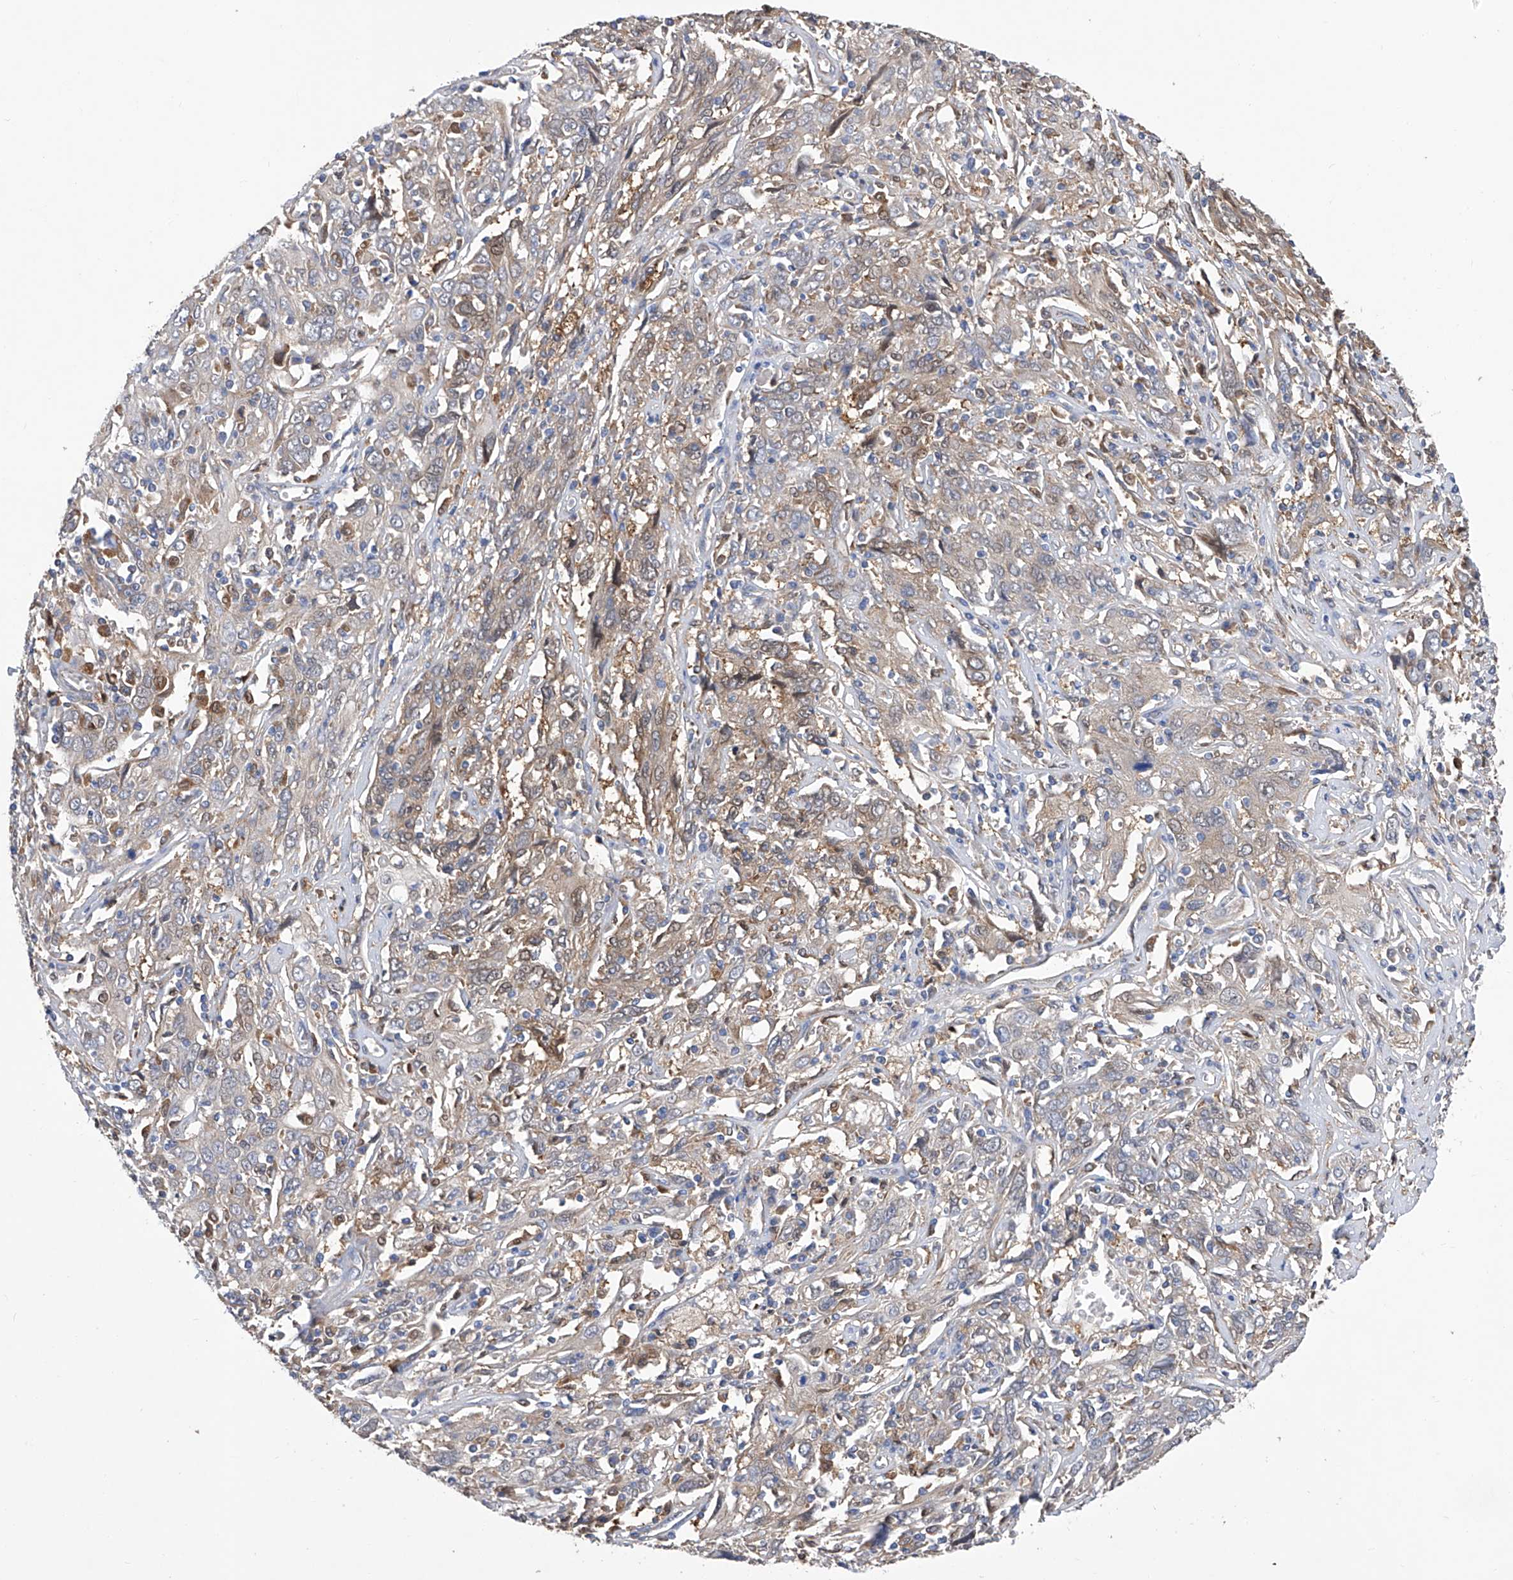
{"staining": {"intensity": "weak", "quantity": "25%-75%", "location": "cytoplasmic/membranous"}, "tissue": "cervical cancer", "cell_type": "Tumor cells", "image_type": "cancer", "snomed": [{"axis": "morphology", "description": "Squamous cell carcinoma, NOS"}, {"axis": "topography", "description": "Cervix"}], "caption": "IHC (DAB) staining of cervical cancer (squamous cell carcinoma) demonstrates weak cytoplasmic/membranous protein staining in about 25%-75% of tumor cells.", "gene": "SPATA20", "patient": {"sex": "female", "age": 46}}